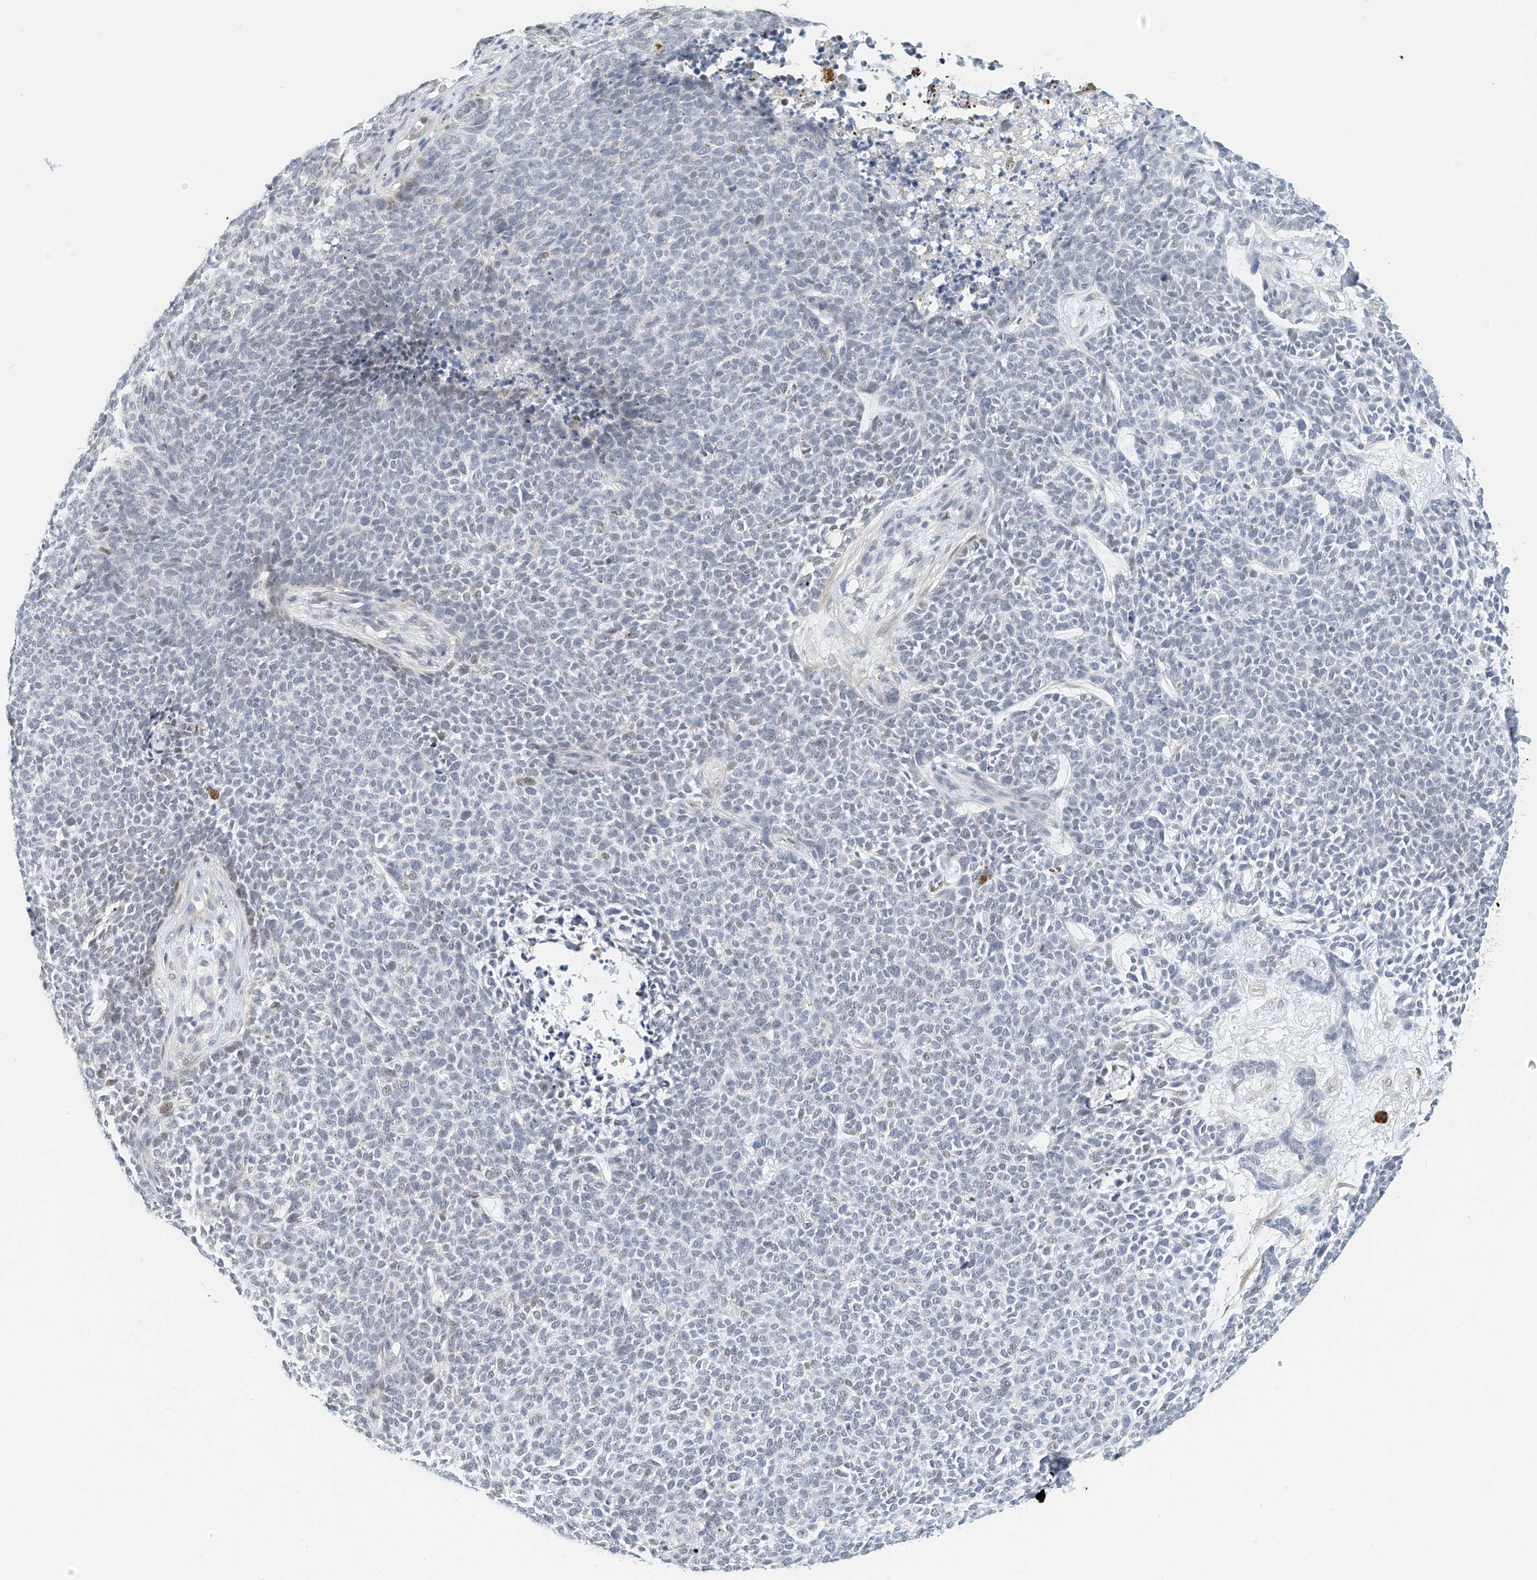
{"staining": {"intensity": "negative", "quantity": "none", "location": "none"}, "tissue": "skin cancer", "cell_type": "Tumor cells", "image_type": "cancer", "snomed": [{"axis": "morphology", "description": "Basal cell carcinoma"}, {"axis": "topography", "description": "Skin"}], "caption": "High magnification brightfield microscopy of skin cancer stained with DAB (brown) and counterstained with hematoxylin (blue): tumor cells show no significant staining.", "gene": "ARHGAP28", "patient": {"sex": "female", "age": 84}}